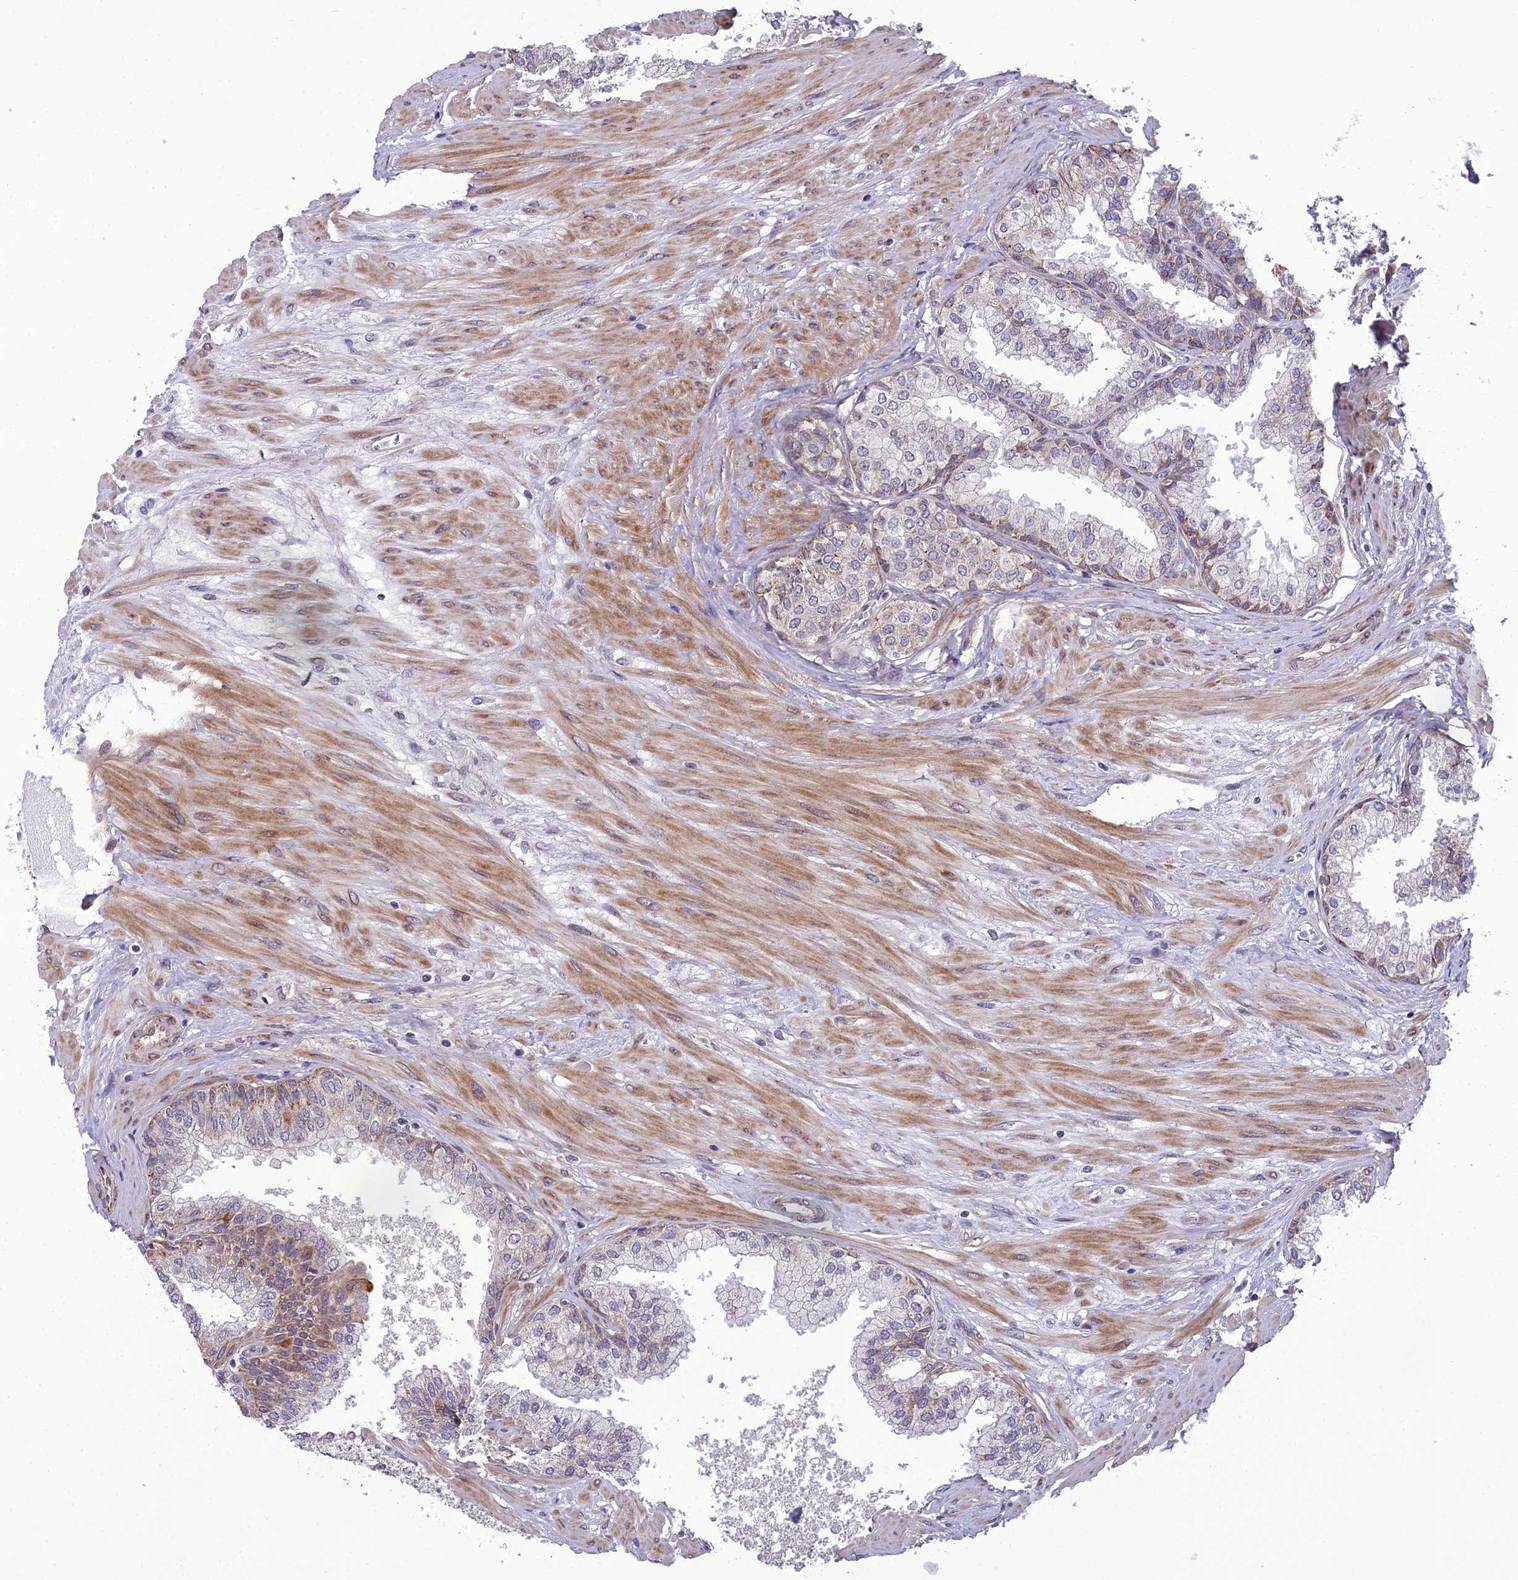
{"staining": {"intensity": "moderate", "quantity": "<25%", "location": "cytoplasmic/membranous"}, "tissue": "prostate", "cell_type": "Glandular cells", "image_type": "normal", "snomed": [{"axis": "morphology", "description": "Normal tissue, NOS"}, {"axis": "topography", "description": "Prostate"}], "caption": "IHC of benign prostate shows low levels of moderate cytoplasmic/membranous expression in about <25% of glandular cells.", "gene": "NODAL", "patient": {"sex": "male", "age": 60}}